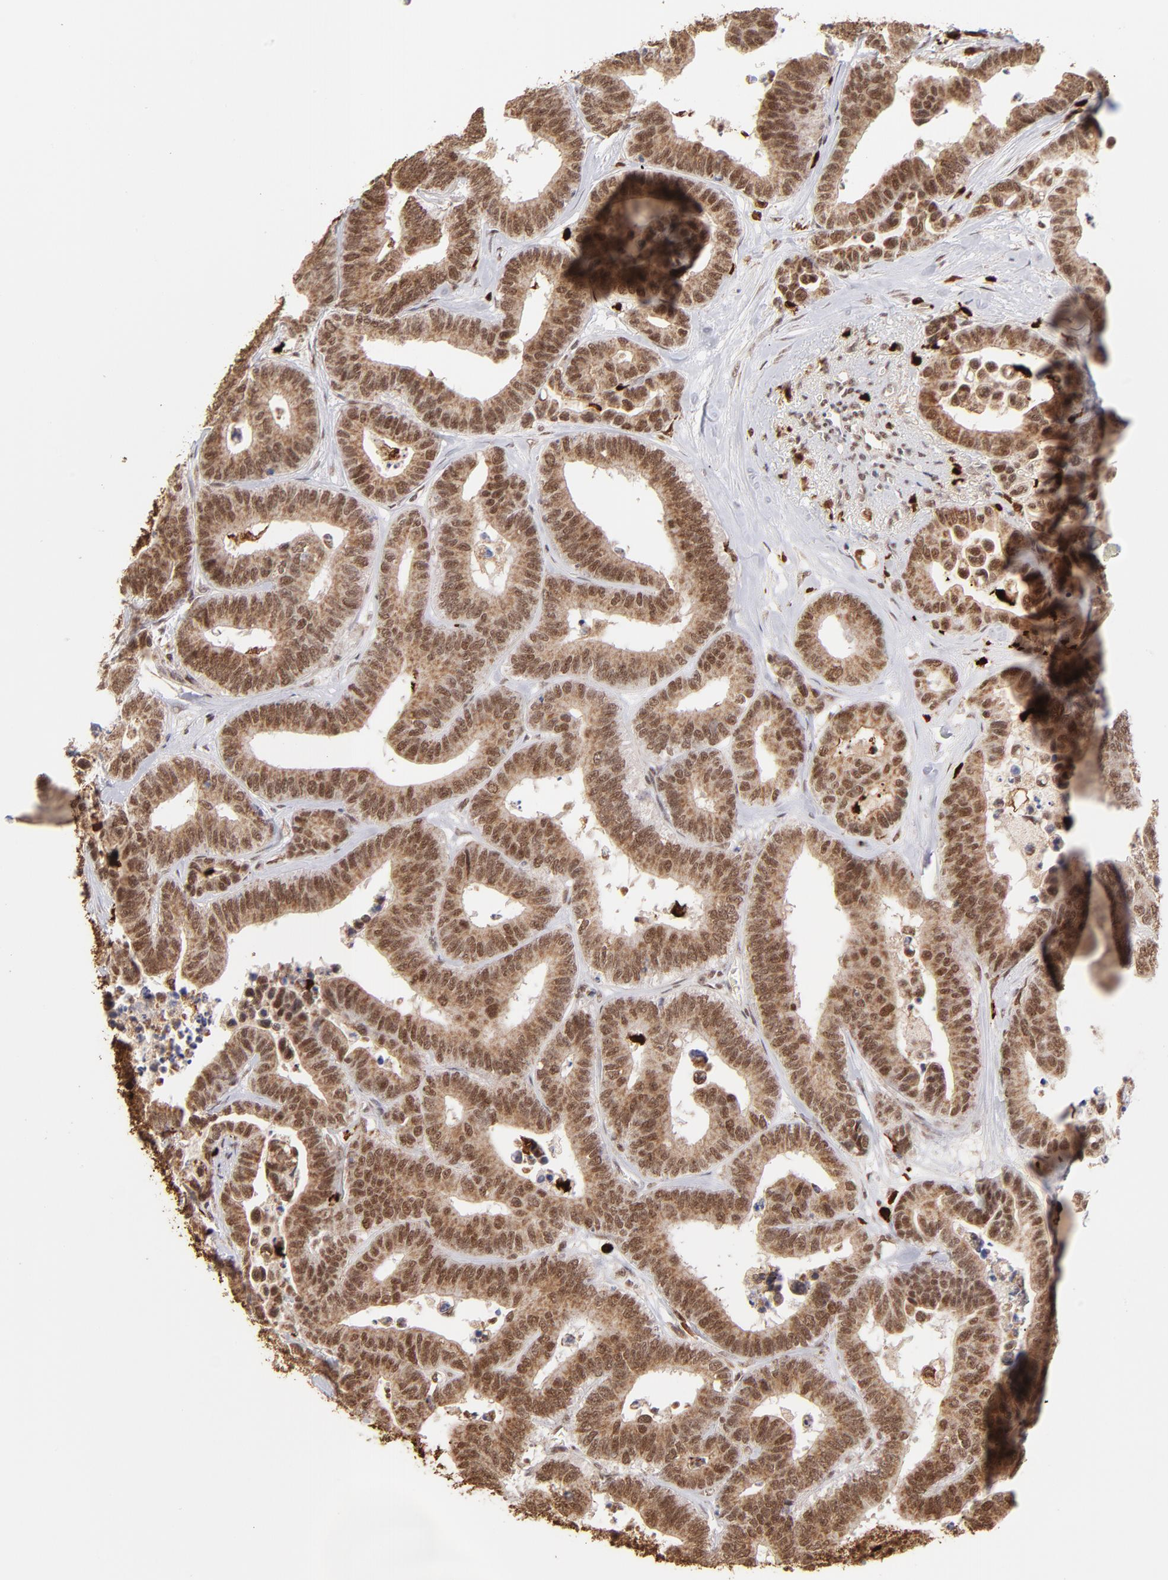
{"staining": {"intensity": "moderate", "quantity": ">75%", "location": "cytoplasmic/membranous,nuclear"}, "tissue": "colorectal cancer", "cell_type": "Tumor cells", "image_type": "cancer", "snomed": [{"axis": "morphology", "description": "Adenocarcinoma, NOS"}, {"axis": "topography", "description": "Colon"}], "caption": "Colorectal cancer (adenocarcinoma) stained with IHC exhibits moderate cytoplasmic/membranous and nuclear staining in approximately >75% of tumor cells.", "gene": "ZFX", "patient": {"sex": "male", "age": 82}}